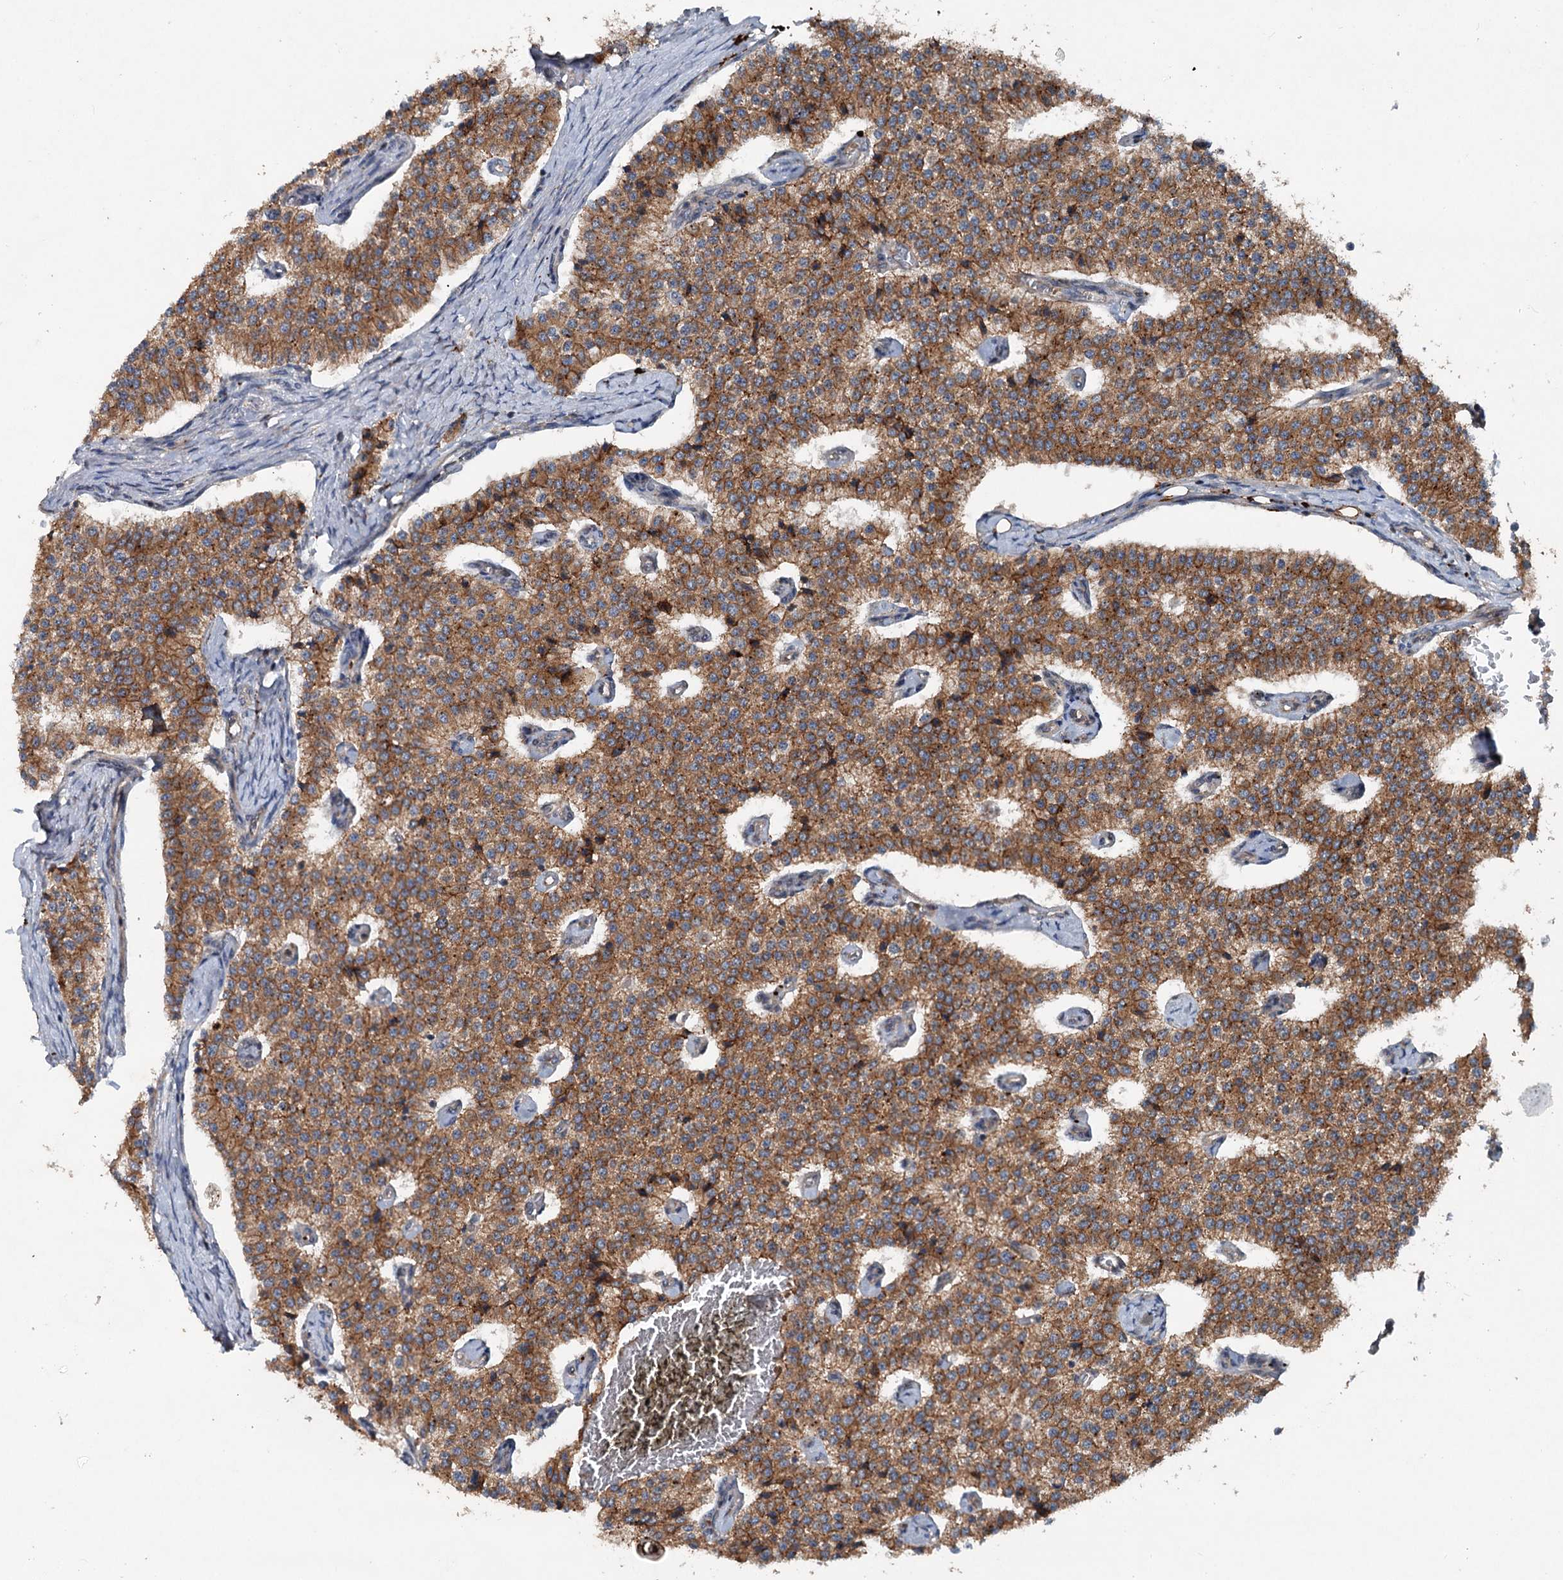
{"staining": {"intensity": "moderate", "quantity": ">75%", "location": "cytoplasmic/membranous"}, "tissue": "carcinoid", "cell_type": "Tumor cells", "image_type": "cancer", "snomed": [{"axis": "morphology", "description": "Carcinoid, malignant, NOS"}, {"axis": "topography", "description": "Colon"}], "caption": "IHC of human carcinoid (malignant) reveals medium levels of moderate cytoplasmic/membranous positivity in about >75% of tumor cells.", "gene": "N4BP2L2", "patient": {"sex": "female", "age": 52}}